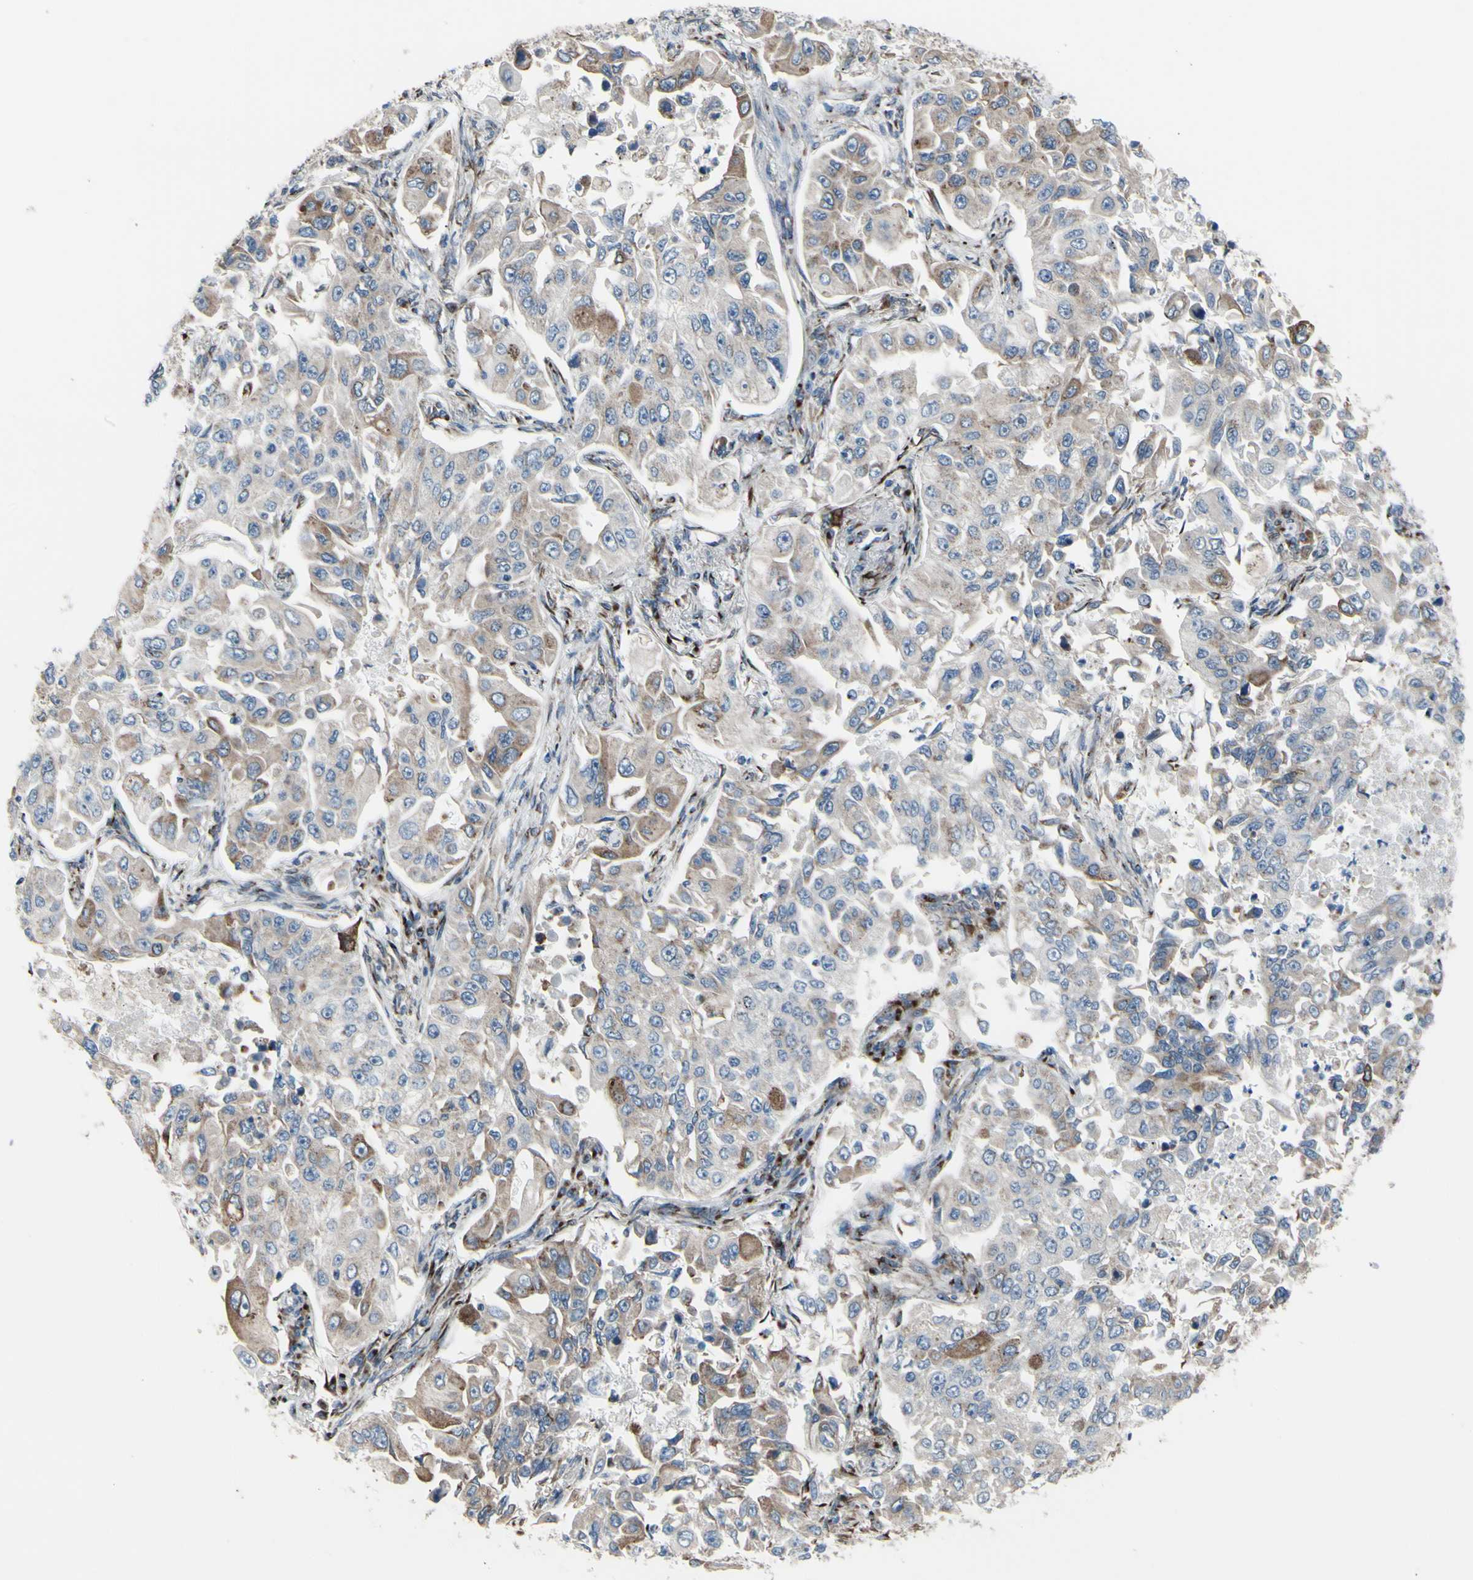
{"staining": {"intensity": "moderate", "quantity": ">75%", "location": "cytoplasmic/membranous"}, "tissue": "lung cancer", "cell_type": "Tumor cells", "image_type": "cancer", "snomed": [{"axis": "morphology", "description": "Adenocarcinoma, NOS"}, {"axis": "topography", "description": "Lung"}], "caption": "Lung cancer stained for a protein (brown) exhibits moderate cytoplasmic/membranous positive staining in approximately >75% of tumor cells.", "gene": "GLG1", "patient": {"sex": "male", "age": 84}}